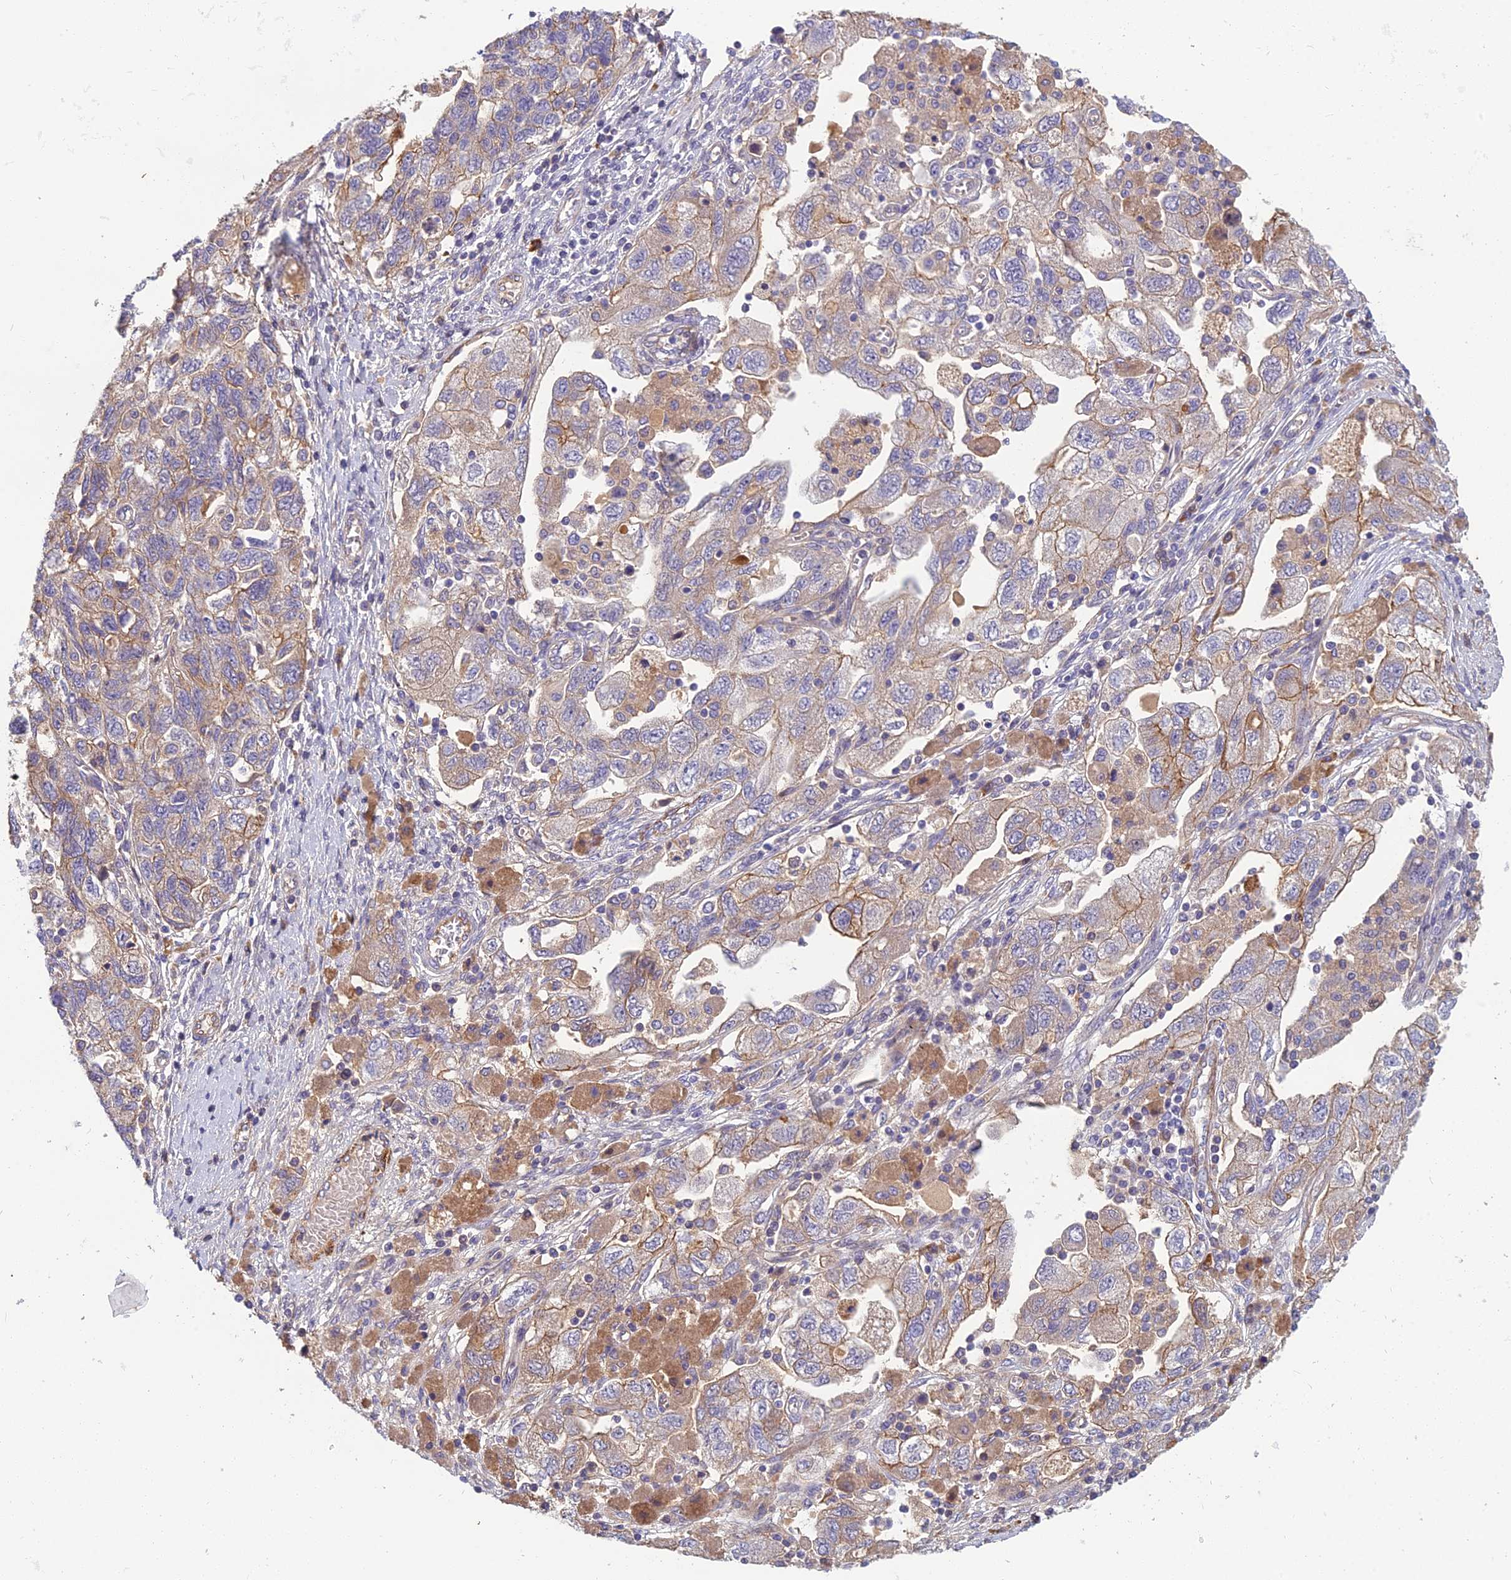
{"staining": {"intensity": "weak", "quantity": ">75%", "location": "cytoplasmic/membranous"}, "tissue": "ovarian cancer", "cell_type": "Tumor cells", "image_type": "cancer", "snomed": [{"axis": "morphology", "description": "Carcinoma, NOS"}, {"axis": "morphology", "description": "Cystadenocarcinoma, serous, NOS"}, {"axis": "topography", "description": "Ovary"}], "caption": "An immunohistochemistry histopathology image of tumor tissue is shown. Protein staining in brown shows weak cytoplasmic/membranous positivity in carcinoma (ovarian) within tumor cells.", "gene": "TSPAN15", "patient": {"sex": "female", "age": 69}}